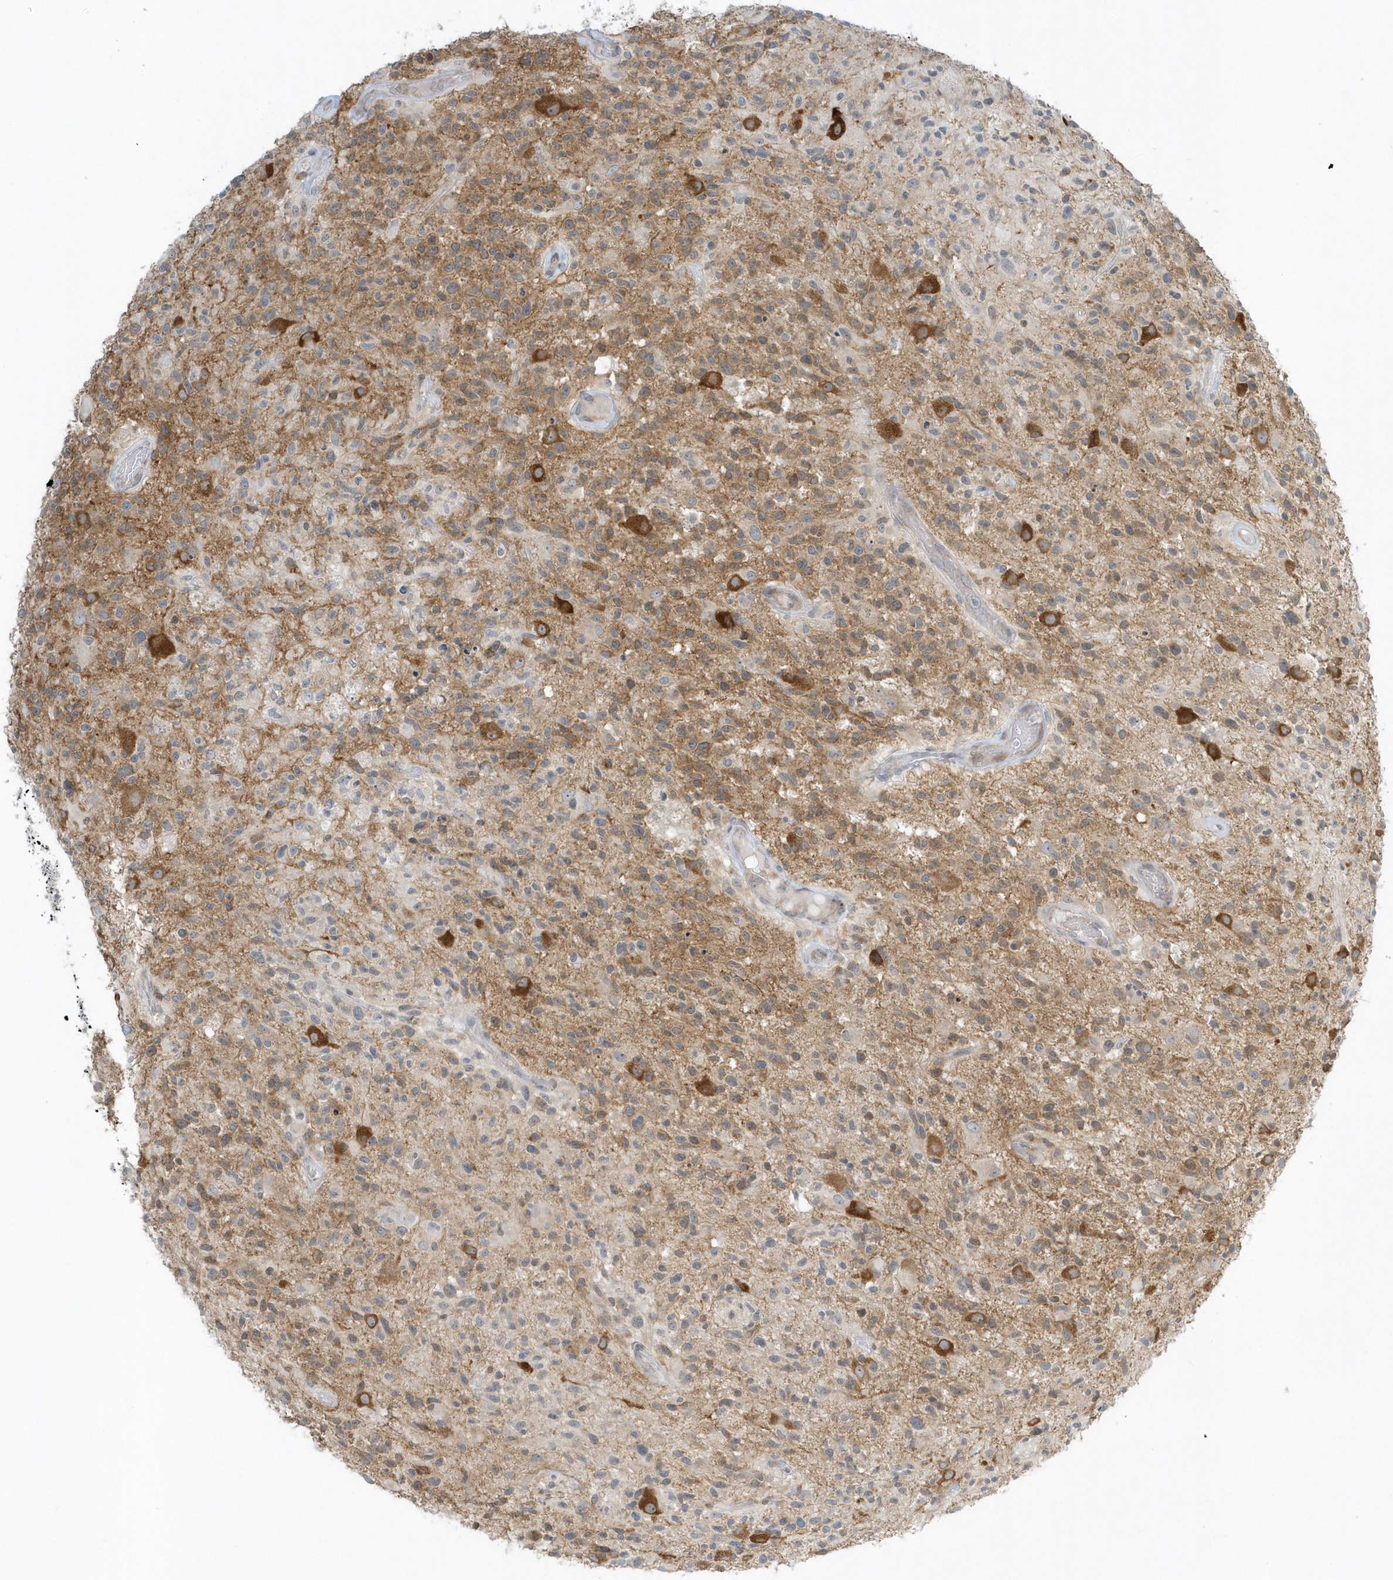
{"staining": {"intensity": "moderate", "quantity": "25%-75%", "location": "cytoplasmic/membranous"}, "tissue": "glioma", "cell_type": "Tumor cells", "image_type": "cancer", "snomed": [{"axis": "morphology", "description": "Glioma, malignant, High grade"}, {"axis": "morphology", "description": "Glioblastoma, NOS"}, {"axis": "topography", "description": "Brain"}], "caption": "An immunohistochemistry photomicrograph of neoplastic tissue is shown. Protein staining in brown labels moderate cytoplasmic/membranous positivity in glioma within tumor cells.", "gene": "SCN3A", "patient": {"sex": "male", "age": 60}}